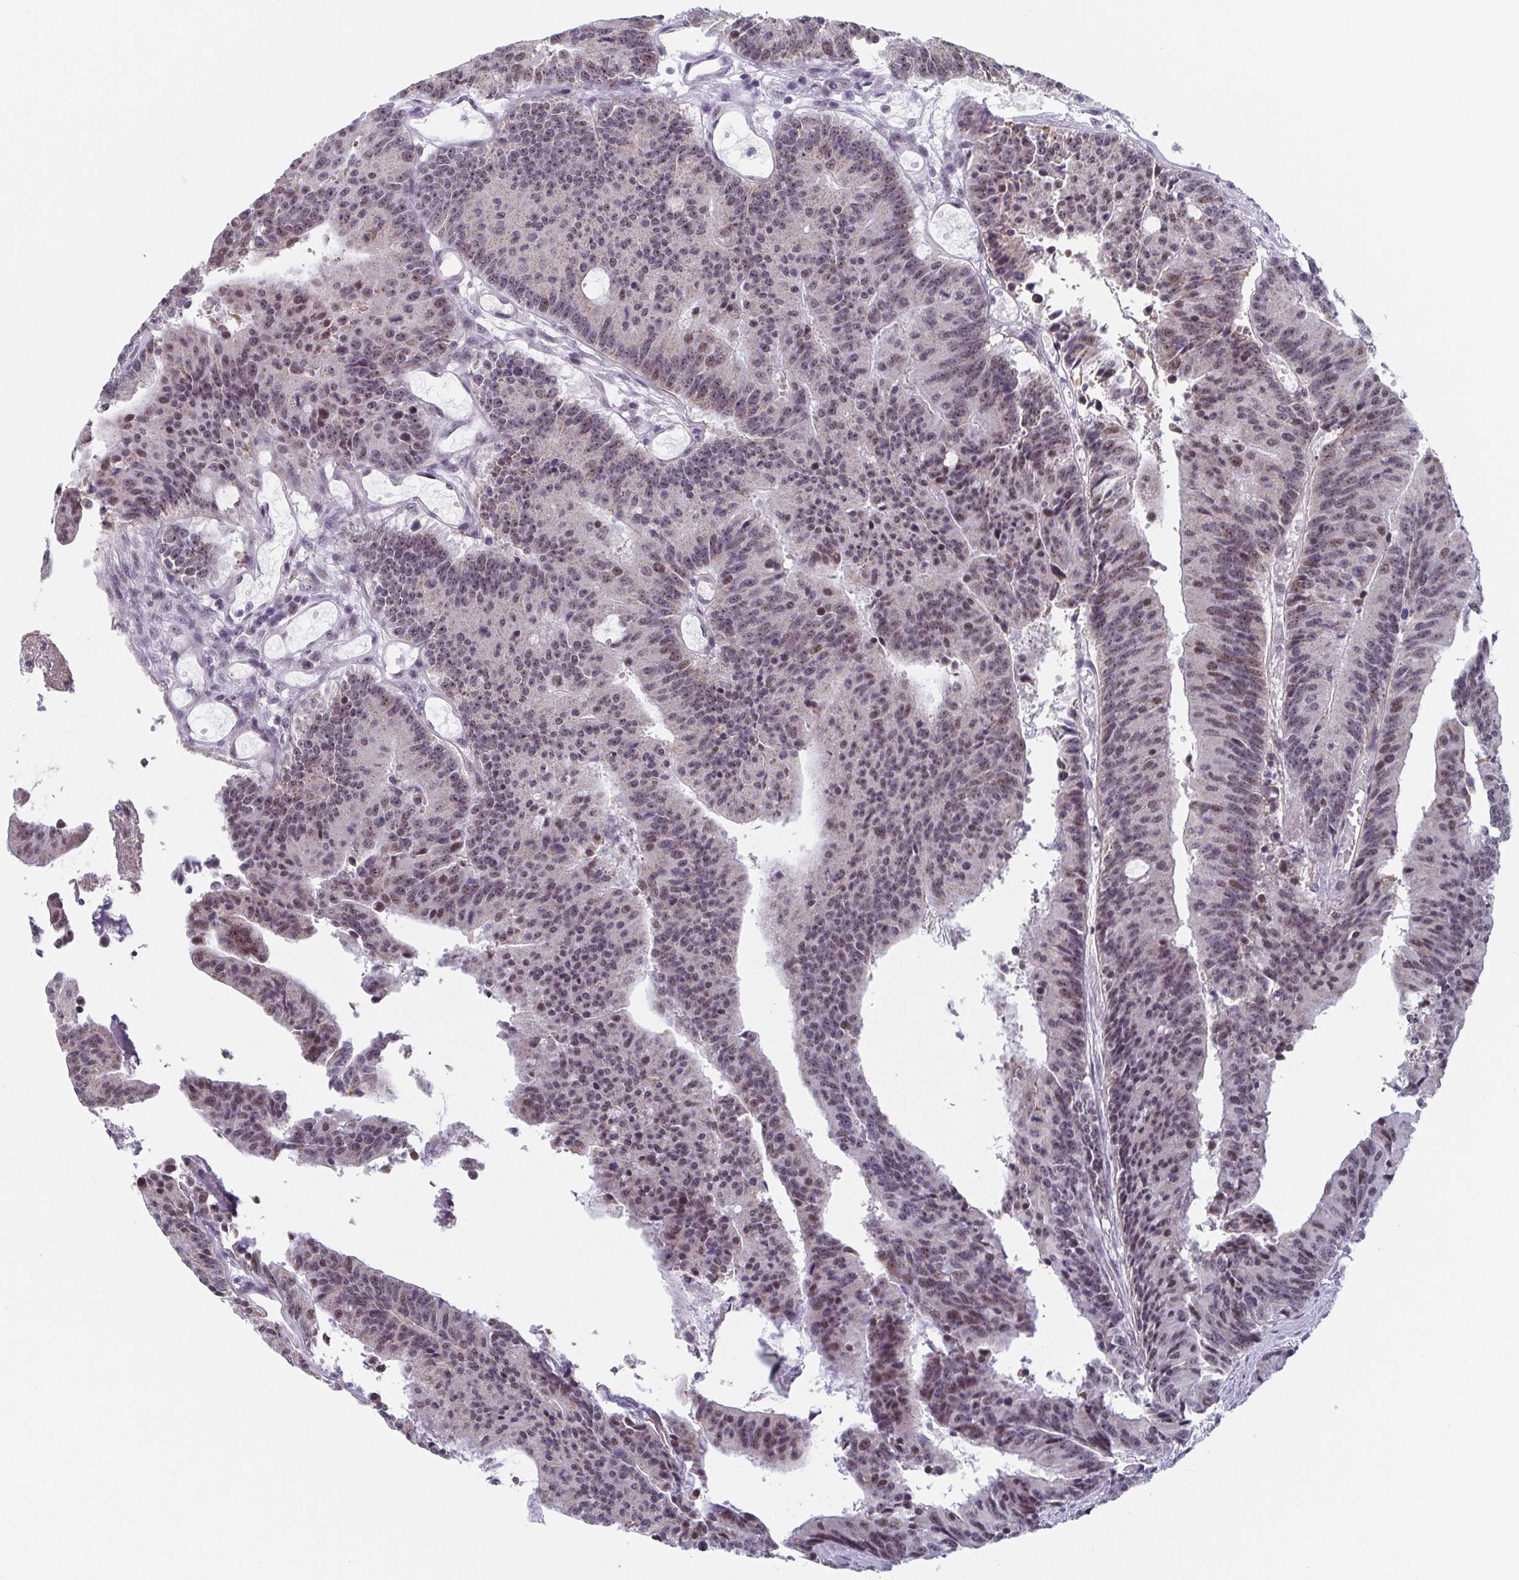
{"staining": {"intensity": "moderate", "quantity": "25%-75%", "location": "nuclear"}, "tissue": "colorectal cancer", "cell_type": "Tumor cells", "image_type": "cancer", "snomed": [{"axis": "morphology", "description": "Adenocarcinoma, NOS"}, {"axis": "topography", "description": "Colon"}], "caption": "This photomicrograph exhibits colorectal cancer (adenocarcinoma) stained with immunohistochemistry to label a protein in brown. The nuclear of tumor cells show moderate positivity for the protein. Nuclei are counter-stained blue.", "gene": "EXOSC7", "patient": {"sex": "female", "age": 78}}